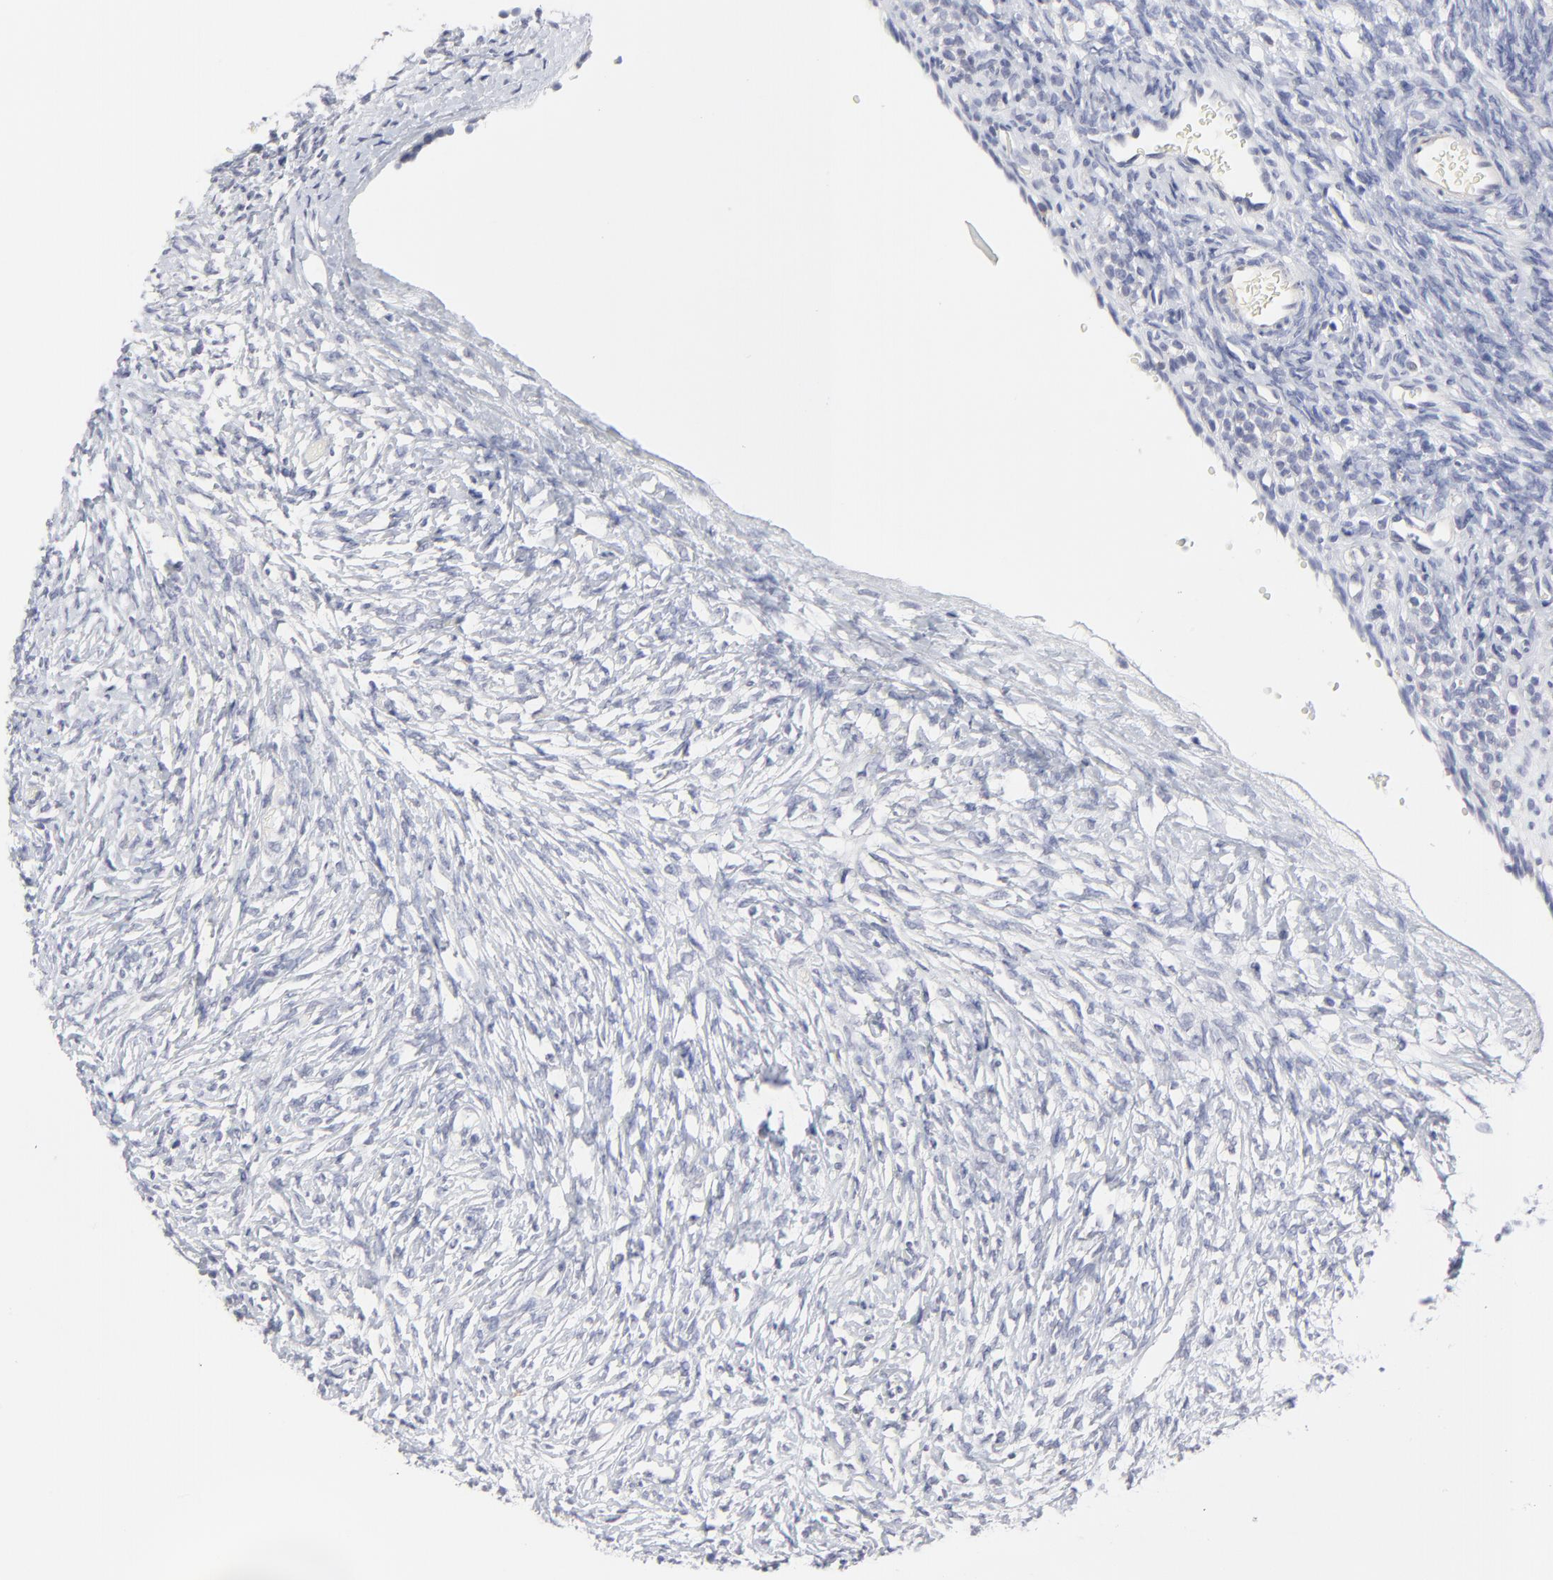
{"staining": {"intensity": "weak", "quantity": ">75%", "location": "cytoplasmic/membranous"}, "tissue": "ovary", "cell_type": "Follicle cells", "image_type": "normal", "snomed": [{"axis": "morphology", "description": "Normal tissue, NOS"}, {"axis": "topography", "description": "Ovary"}], "caption": "Protein staining reveals weak cytoplasmic/membranous staining in approximately >75% of follicle cells in normal ovary. (Brightfield microscopy of DAB IHC at high magnification).", "gene": "TRIM22", "patient": {"sex": "female", "age": 35}}